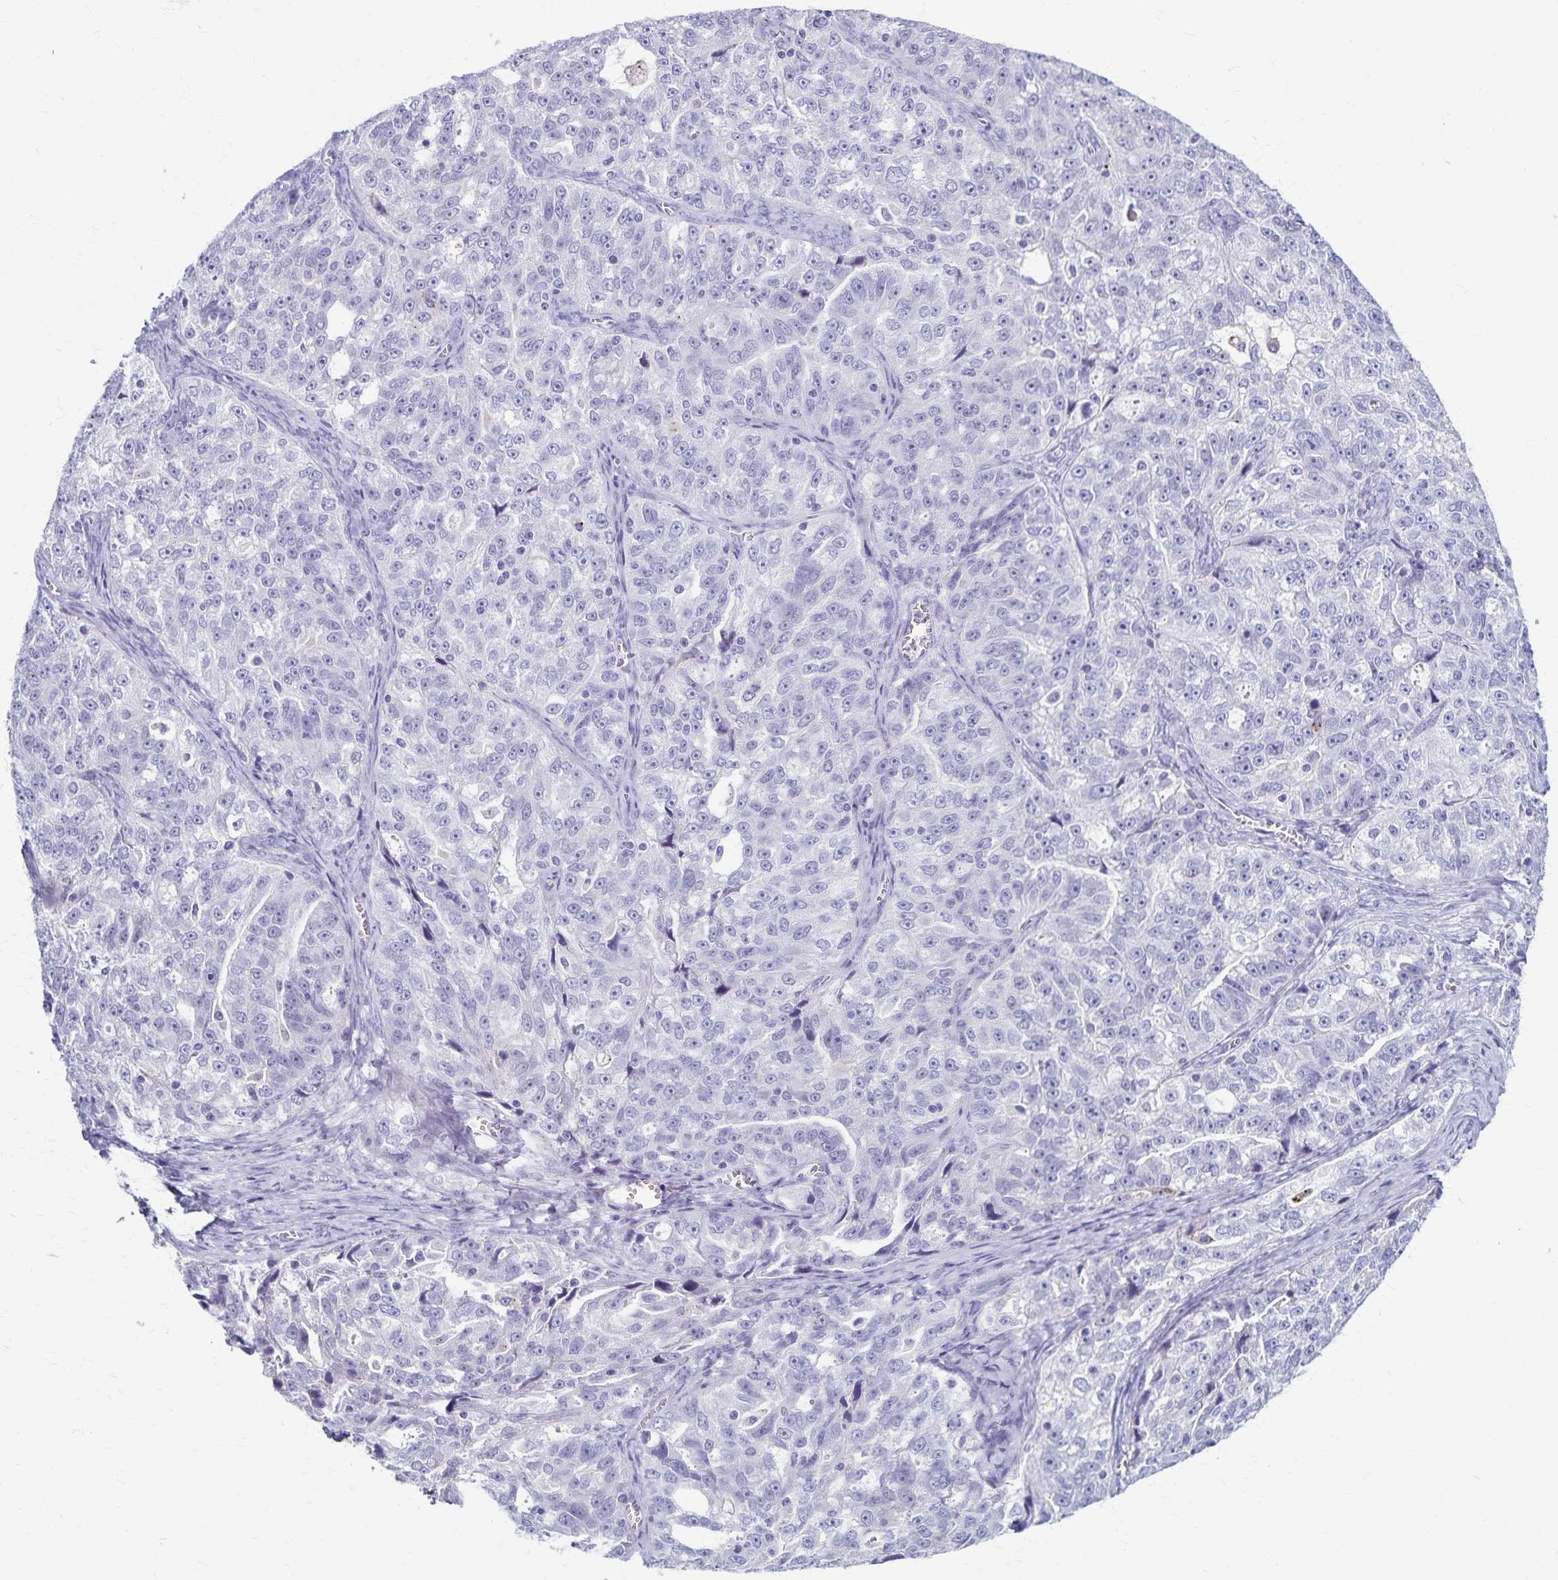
{"staining": {"intensity": "negative", "quantity": "none", "location": "none"}, "tissue": "ovarian cancer", "cell_type": "Tumor cells", "image_type": "cancer", "snomed": [{"axis": "morphology", "description": "Cystadenocarcinoma, serous, NOS"}, {"axis": "topography", "description": "Ovary"}], "caption": "There is no significant positivity in tumor cells of ovarian cancer (serous cystadenocarcinoma).", "gene": "TMEM60", "patient": {"sex": "female", "age": 51}}